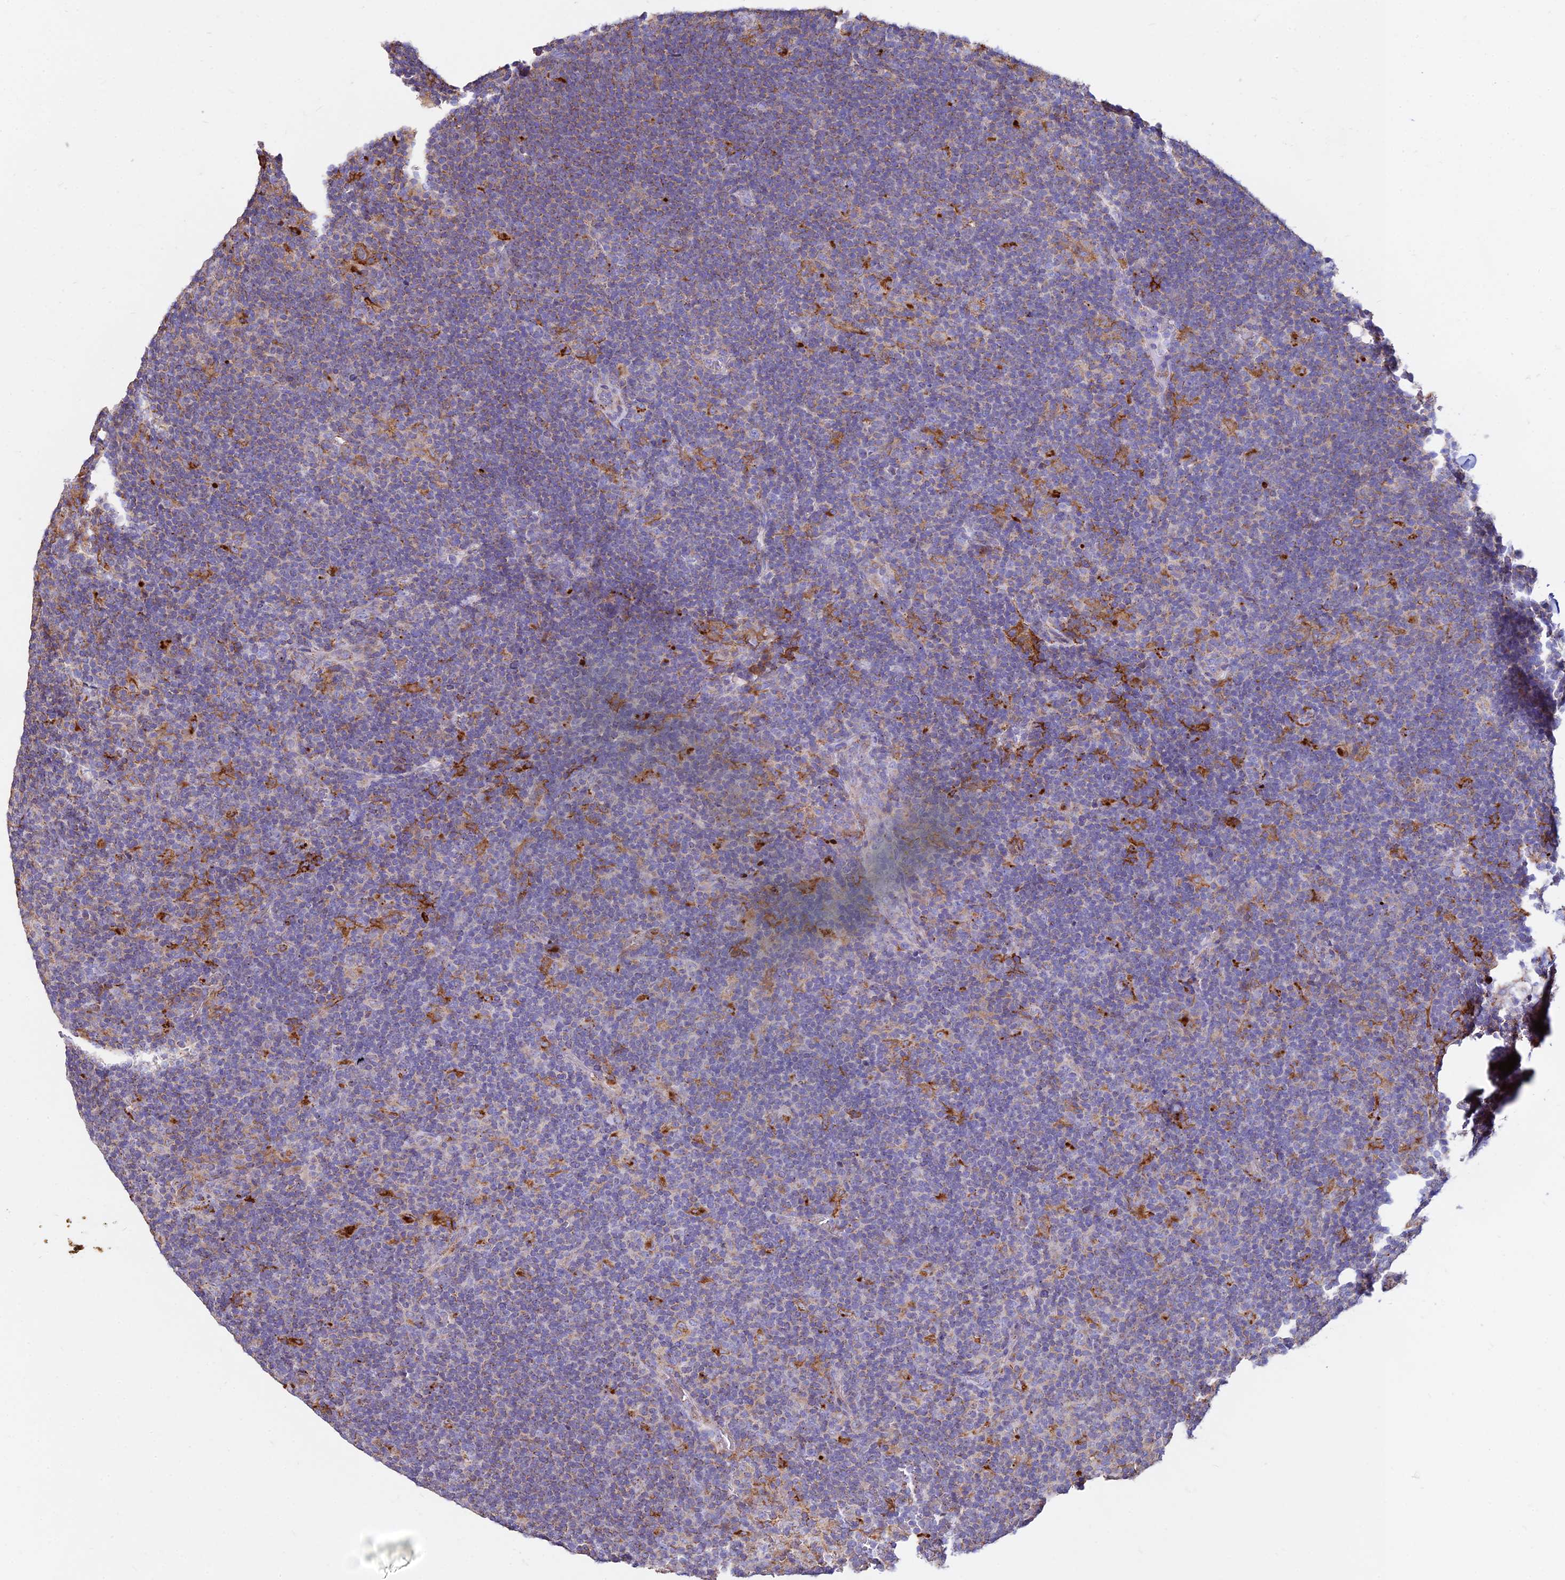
{"staining": {"intensity": "moderate", "quantity": "25%-75%", "location": "cytoplasmic/membranous"}, "tissue": "lymphoma", "cell_type": "Tumor cells", "image_type": "cancer", "snomed": [{"axis": "morphology", "description": "Hodgkin's disease, NOS"}, {"axis": "topography", "description": "Lymph node"}], "caption": "Immunohistochemical staining of human Hodgkin's disease demonstrates medium levels of moderate cytoplasmic/membranous protein expression in about 25%-75% of tumor cells.", "gene": "PNLIPRP3", "patient": {"sex": "female", "age": 57}}